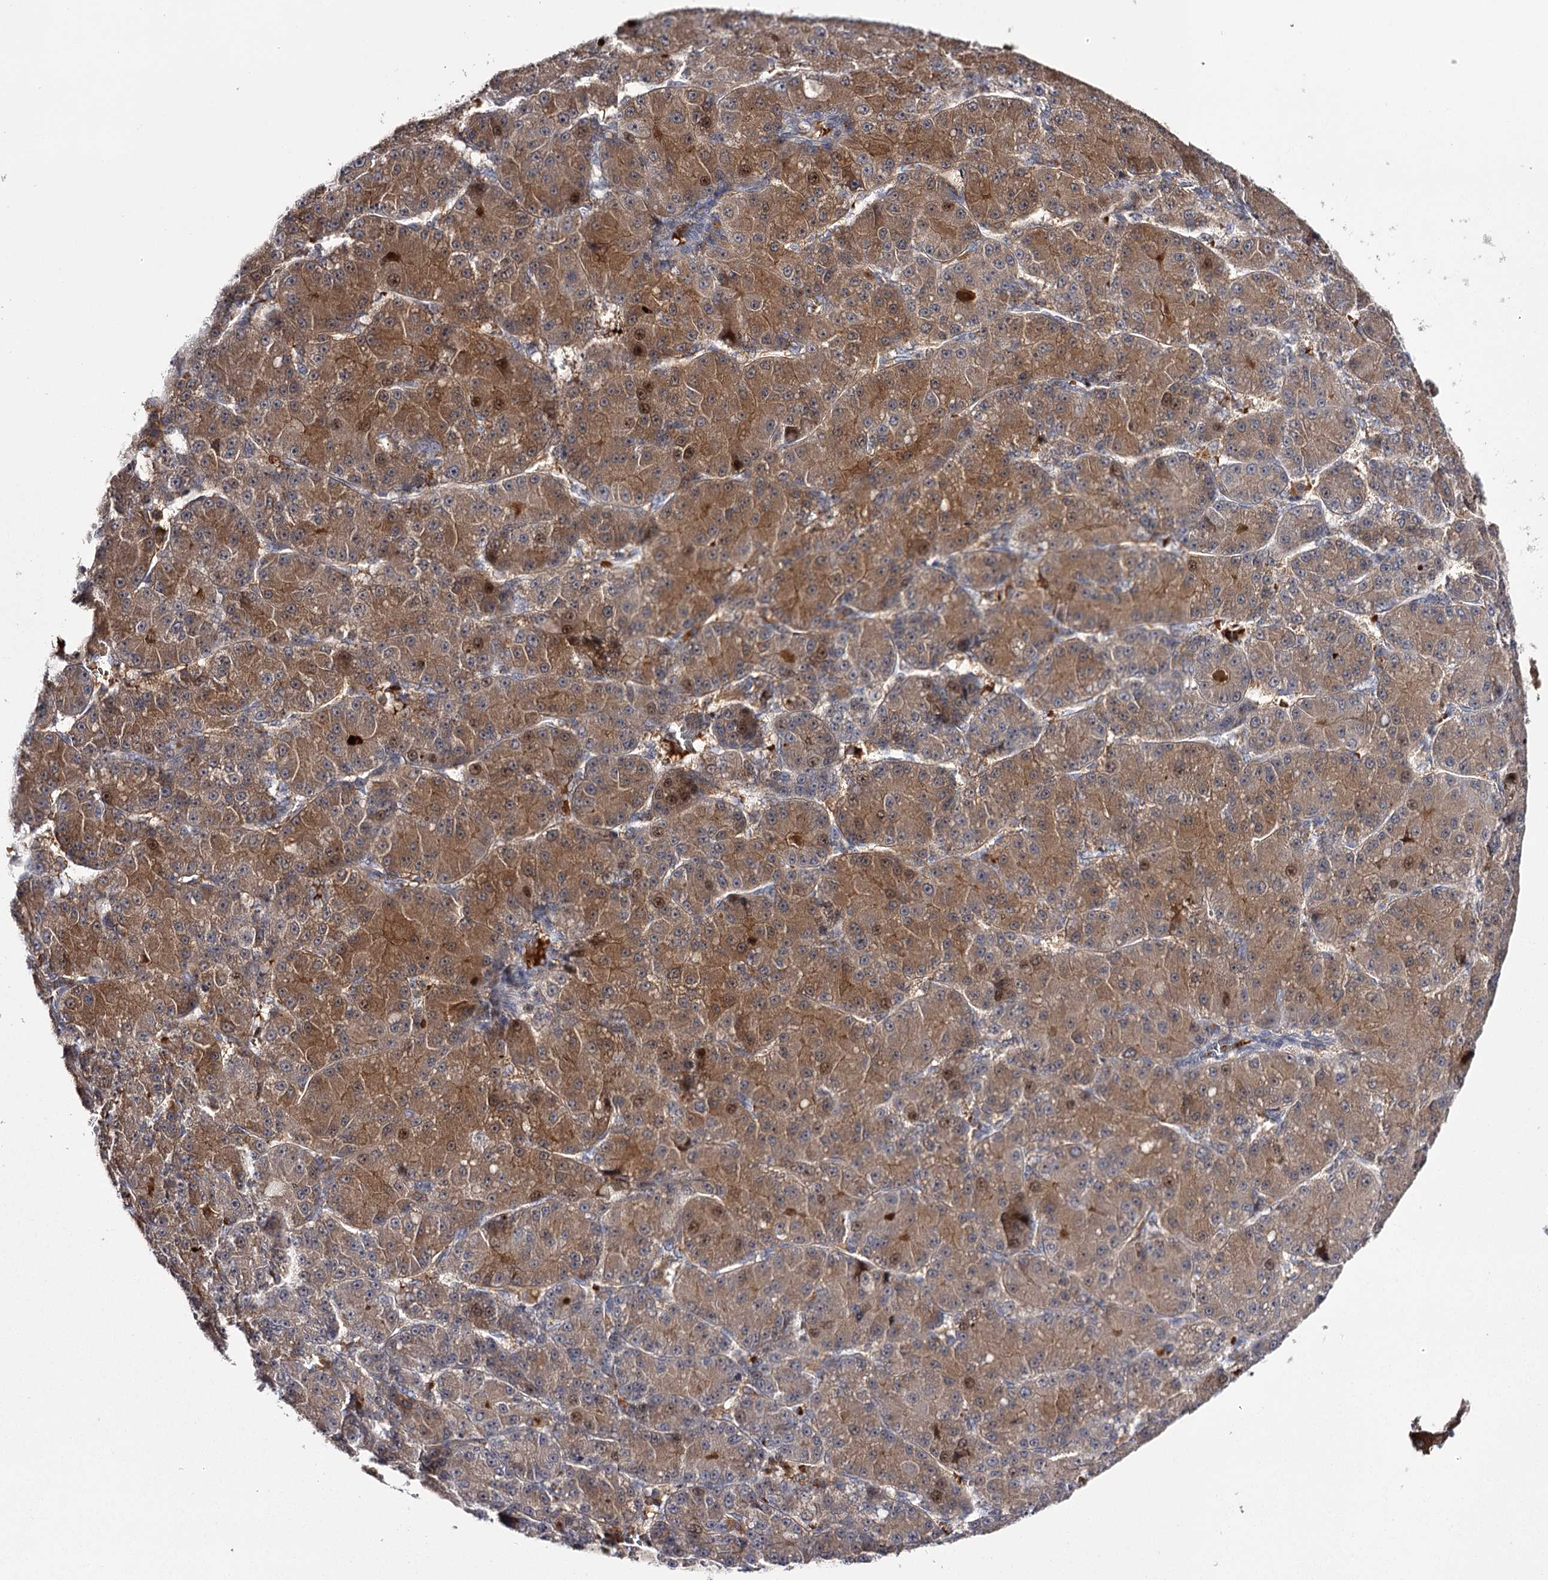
{"staining": {"intensity": "moderate", "quantity": ">75%", "location": "cytoplasmic/membranous,nuclear"}, "tissue": "liver cancer", "cell_type": "Tumor cells", "image_type": "cancer", "snomed": [{"axis": "morphology", "description": "Carcinoma, Hepatocellular, NOS"}, {"axis": "topography", "description": "Liver"}], "caption": "Hepatocellular carcinoma (liver) stained for a protein demonstrates moderate cytoplasmic/membranous and nuclear positivity in tumor cells. (Brightfield microscopy of DAB IHC at high magnification).", "gene": "RASSF6", "patient": {"sex": "male", "age": 67}}